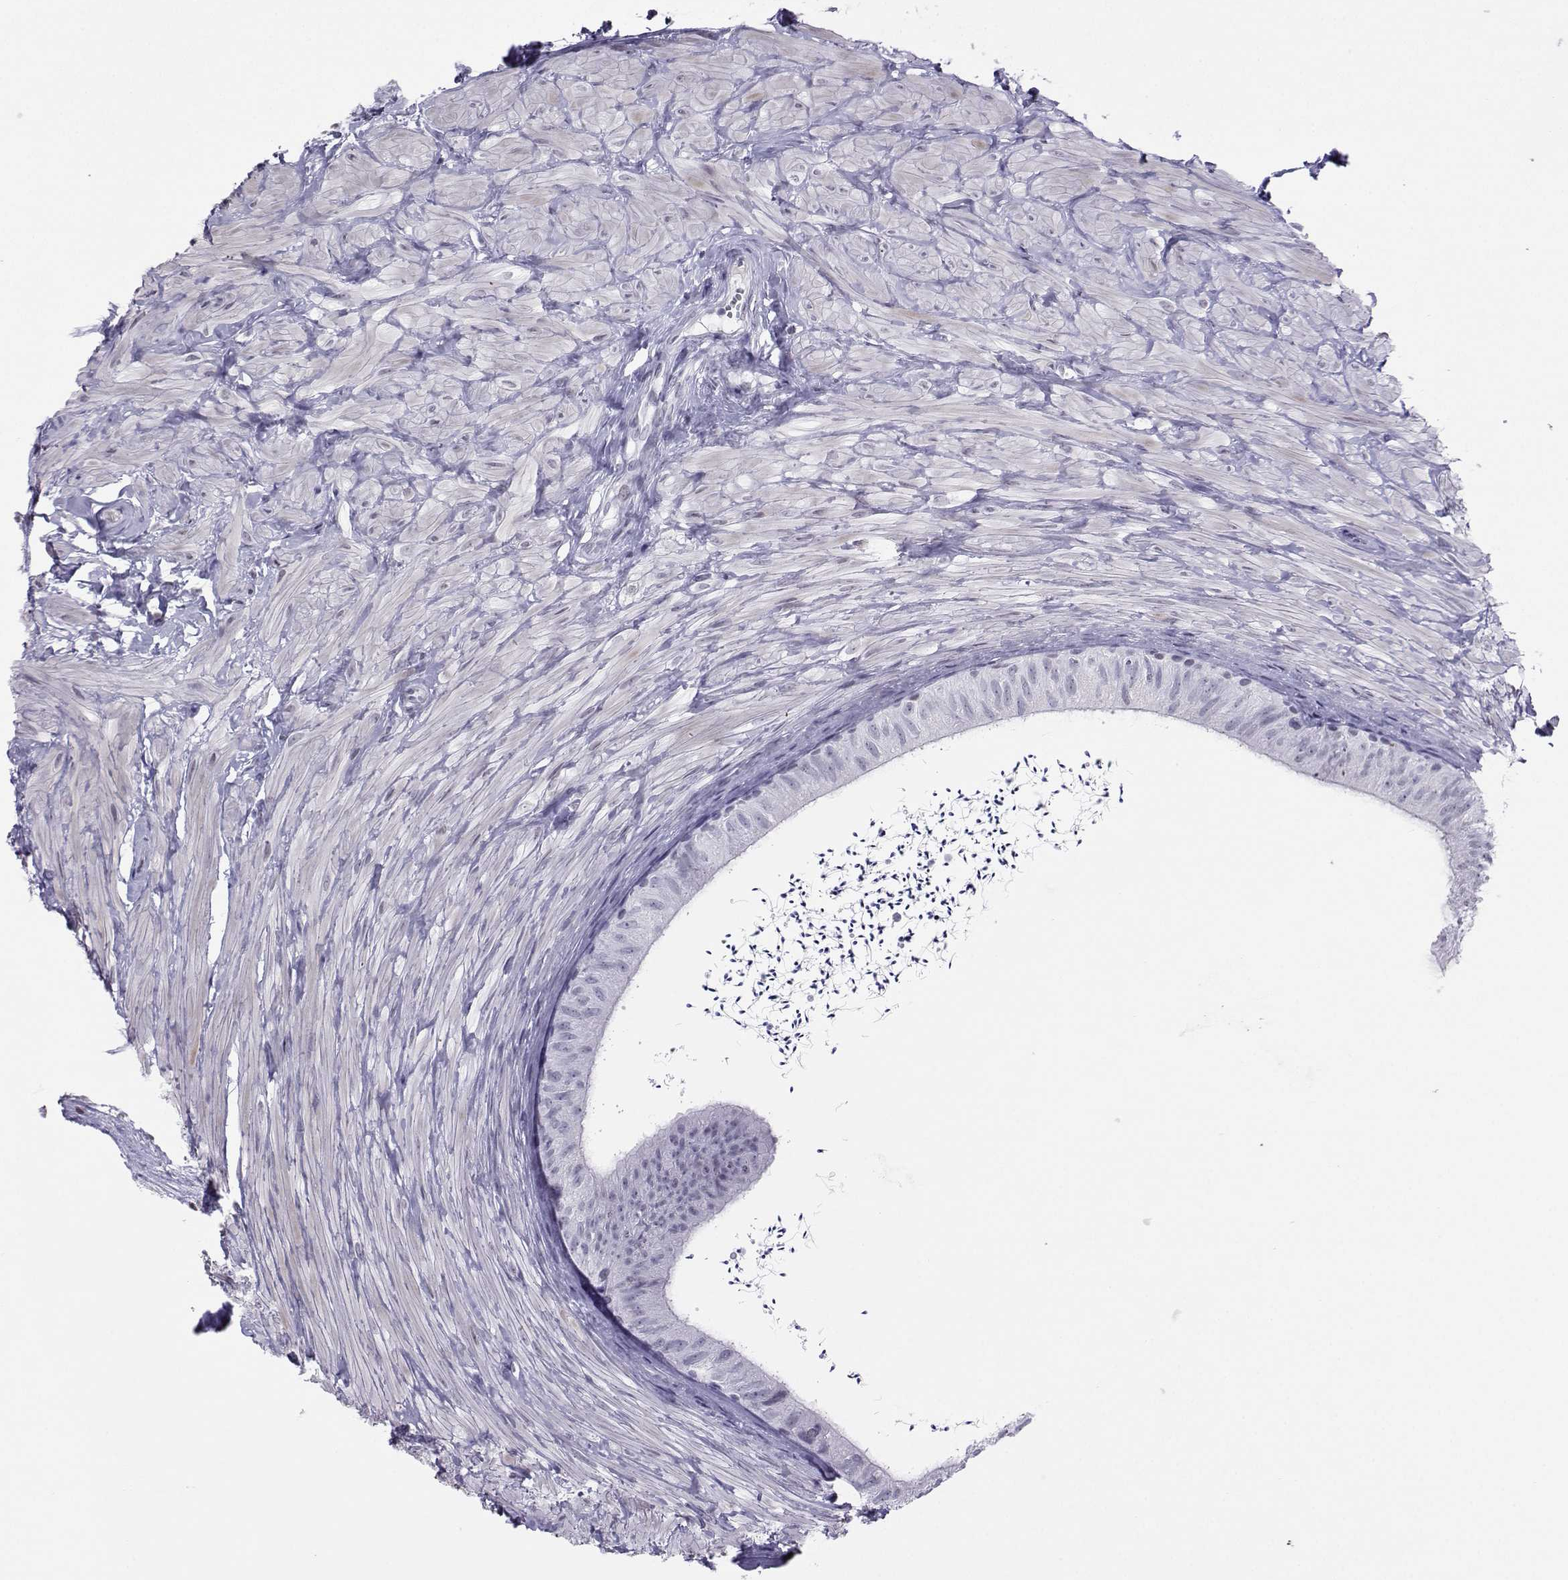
{"staining": {"intensity": "weak", "quantity": "<25%", "location": "cytoplasmic/membranous"}, "tissue": "epididymis", "cell_type": "Glandular cells", "image_type": "normal", "snomed": [{"axis": "morphology", "description": "Normal tissue, NOS"}, {"axis": "topography", "description": "Epididymis"}], "caption": "Immunohistochemical staining of benign epididymis shows no significant expression in glandular cells. (DAB immunohistochemistry (IHC) visualized using brightfield microscopy, high magnification).", "gene": "LORICRIN", "patient": {"sex": "male", "age": 32}}